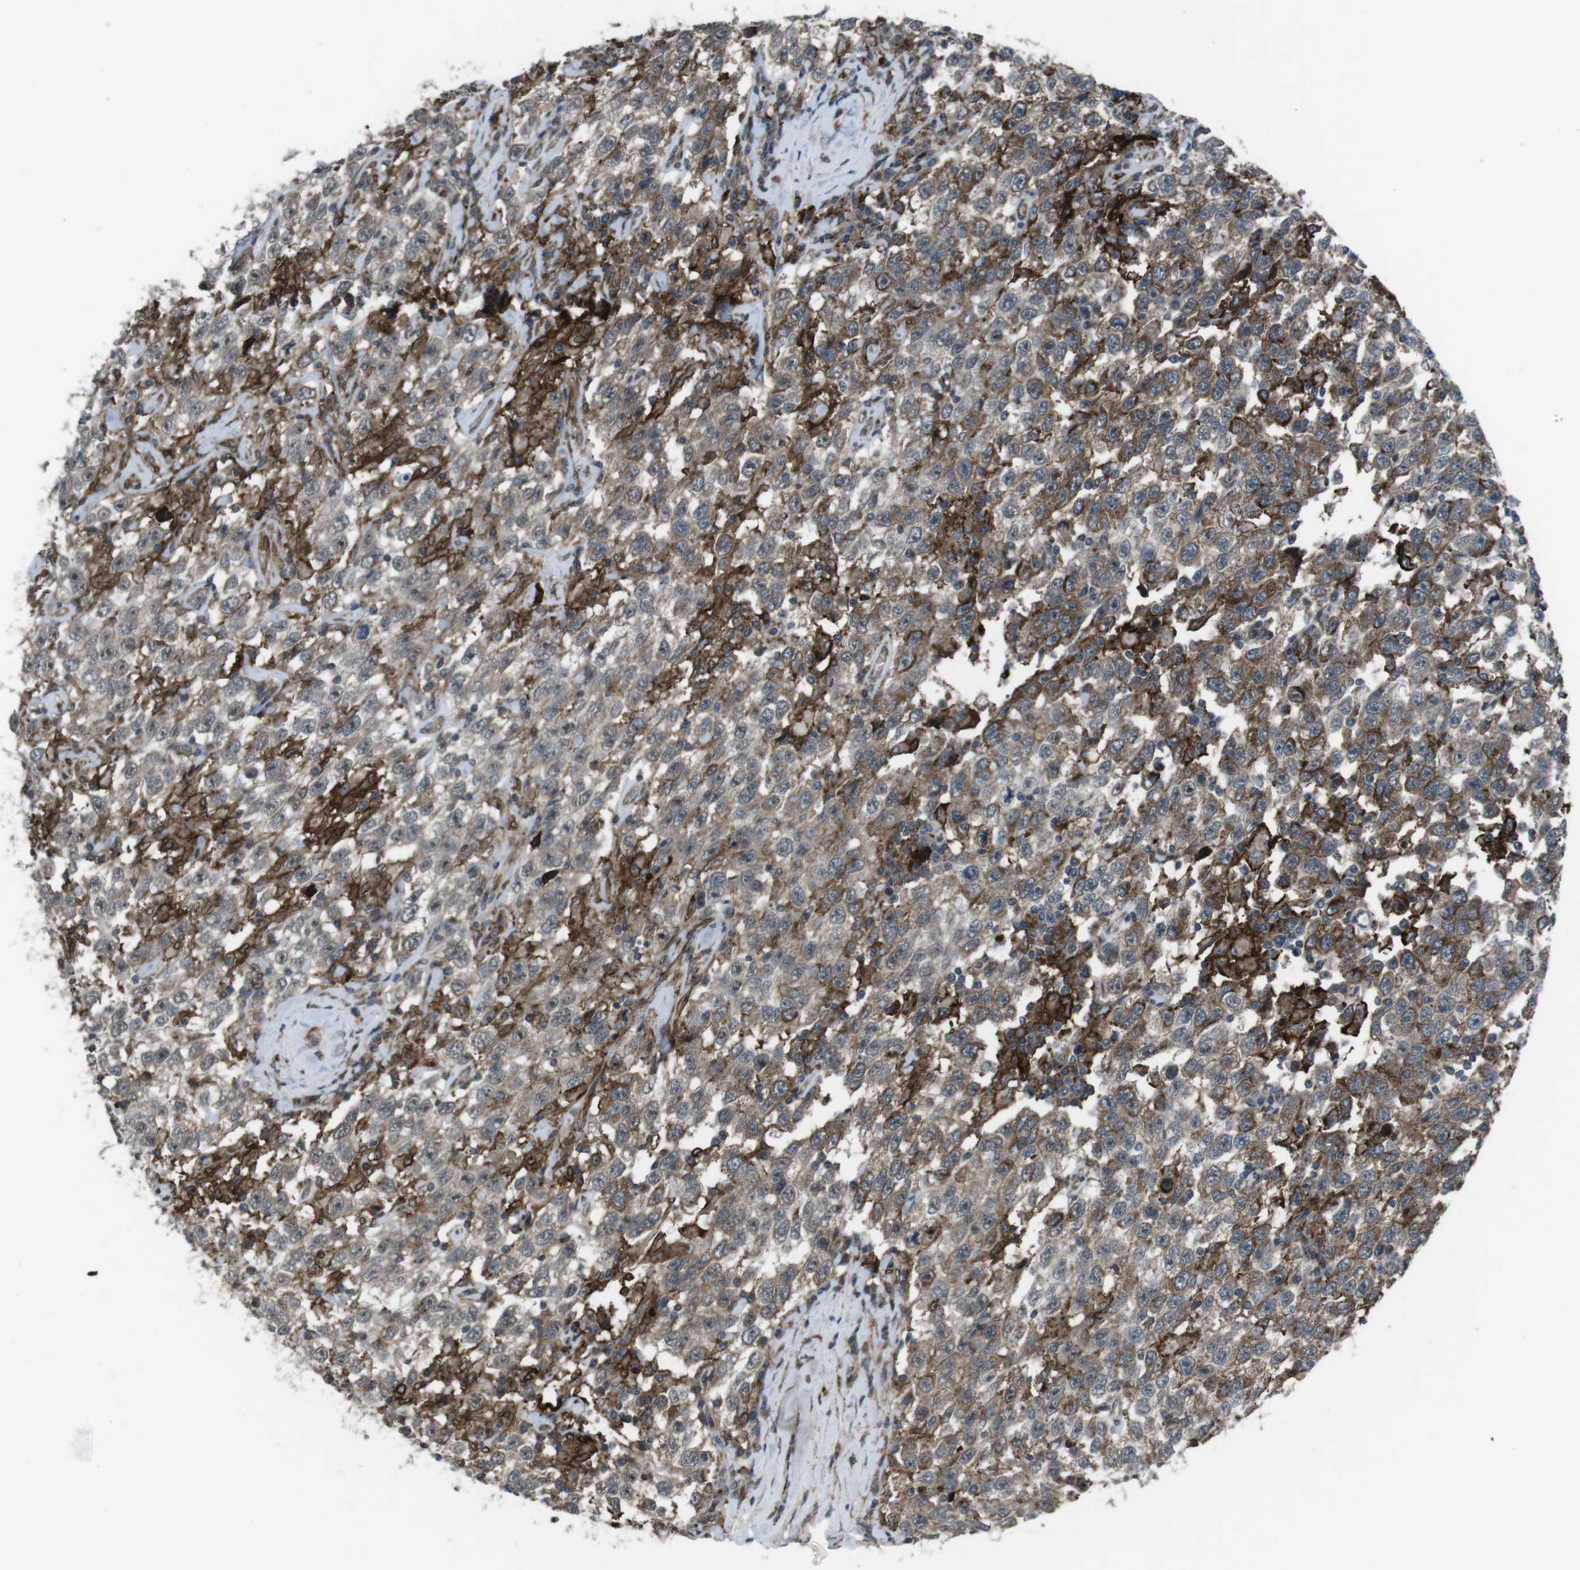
{"staining": {"intensity": "moderate", "quantity": "25%-75%", "location": "cytoplasmic/membranous"}, "tissue": "testis cancer", "cell_type": "Tumor cells", "image_type": "cancer", "snomed": [{"axis": "morphology", "description": "Seminoma, NOS"}, {"axis": "topography", "description": "Testis"}], "caption": "About 25%-75% of tumor cells in seminoma (testis) display moderate cytoplasmic/membranous protein positivity as visualized by brown immunohistochemical staining.", "gene": "GDF10", "patient": {"sex": "male", "age": 41}}